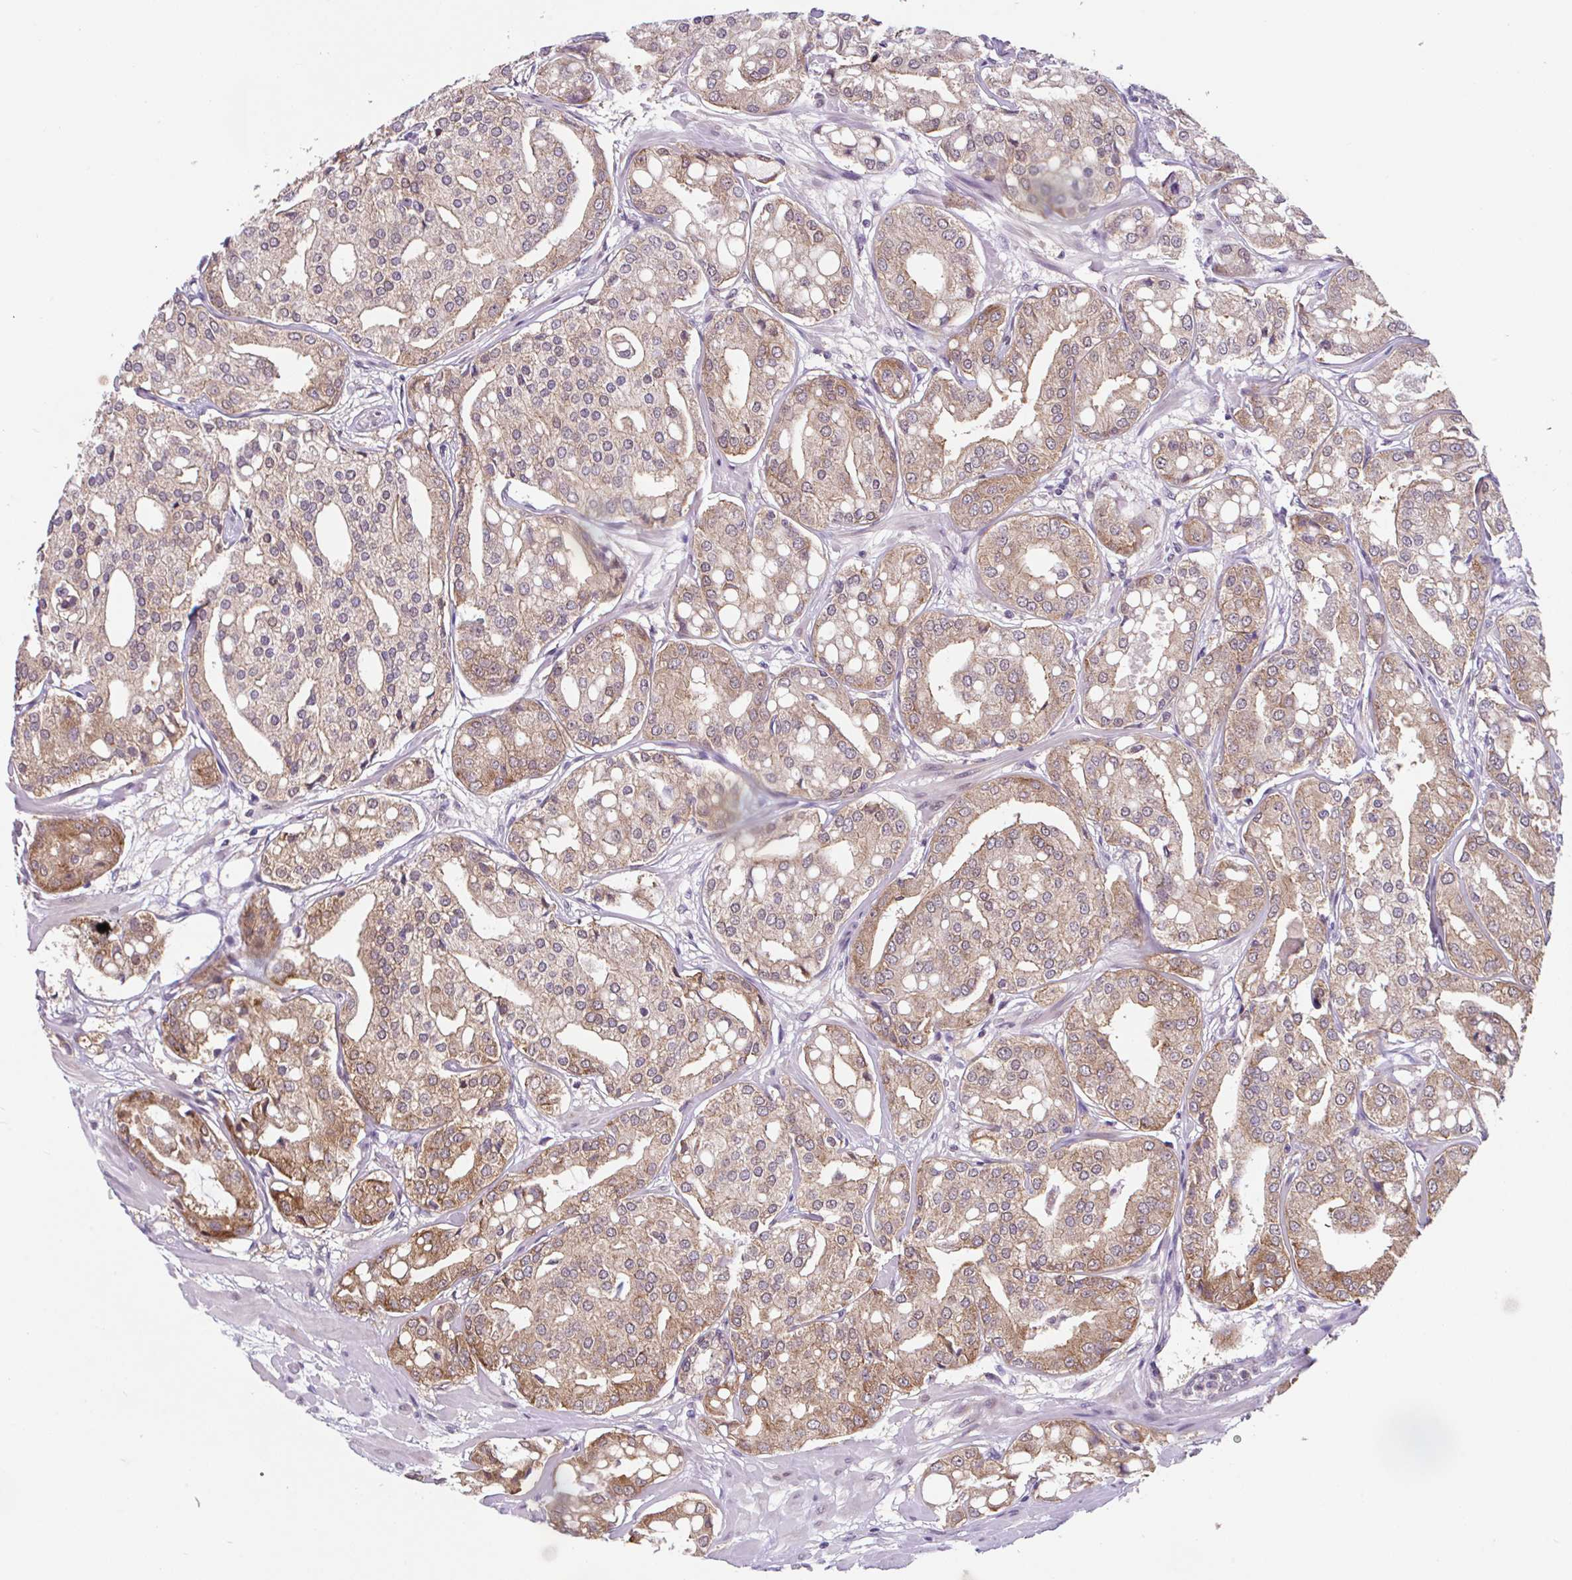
{"staining": {"intensity": "moderate", "quantity": "25%-75%", "location": "cytoplasmic/membranous"}, "tissue": "renal cancer", "cell_type": "Tumor cells", "image_type": "cancer", "snomed": [{"axis": "morphology", "description": "Adenocarcinoma, NOS"}, {"axis": "topography", "description": "Urinary bladder"}], "caption": "This is a micrograph of IHC staining of renal adenocarcinoma, which shows moderate expression in the cytoplasmic/membranous of tumor cells.", "gene": "RALBP1", "patient": {"sex": "male", "age": 61}}